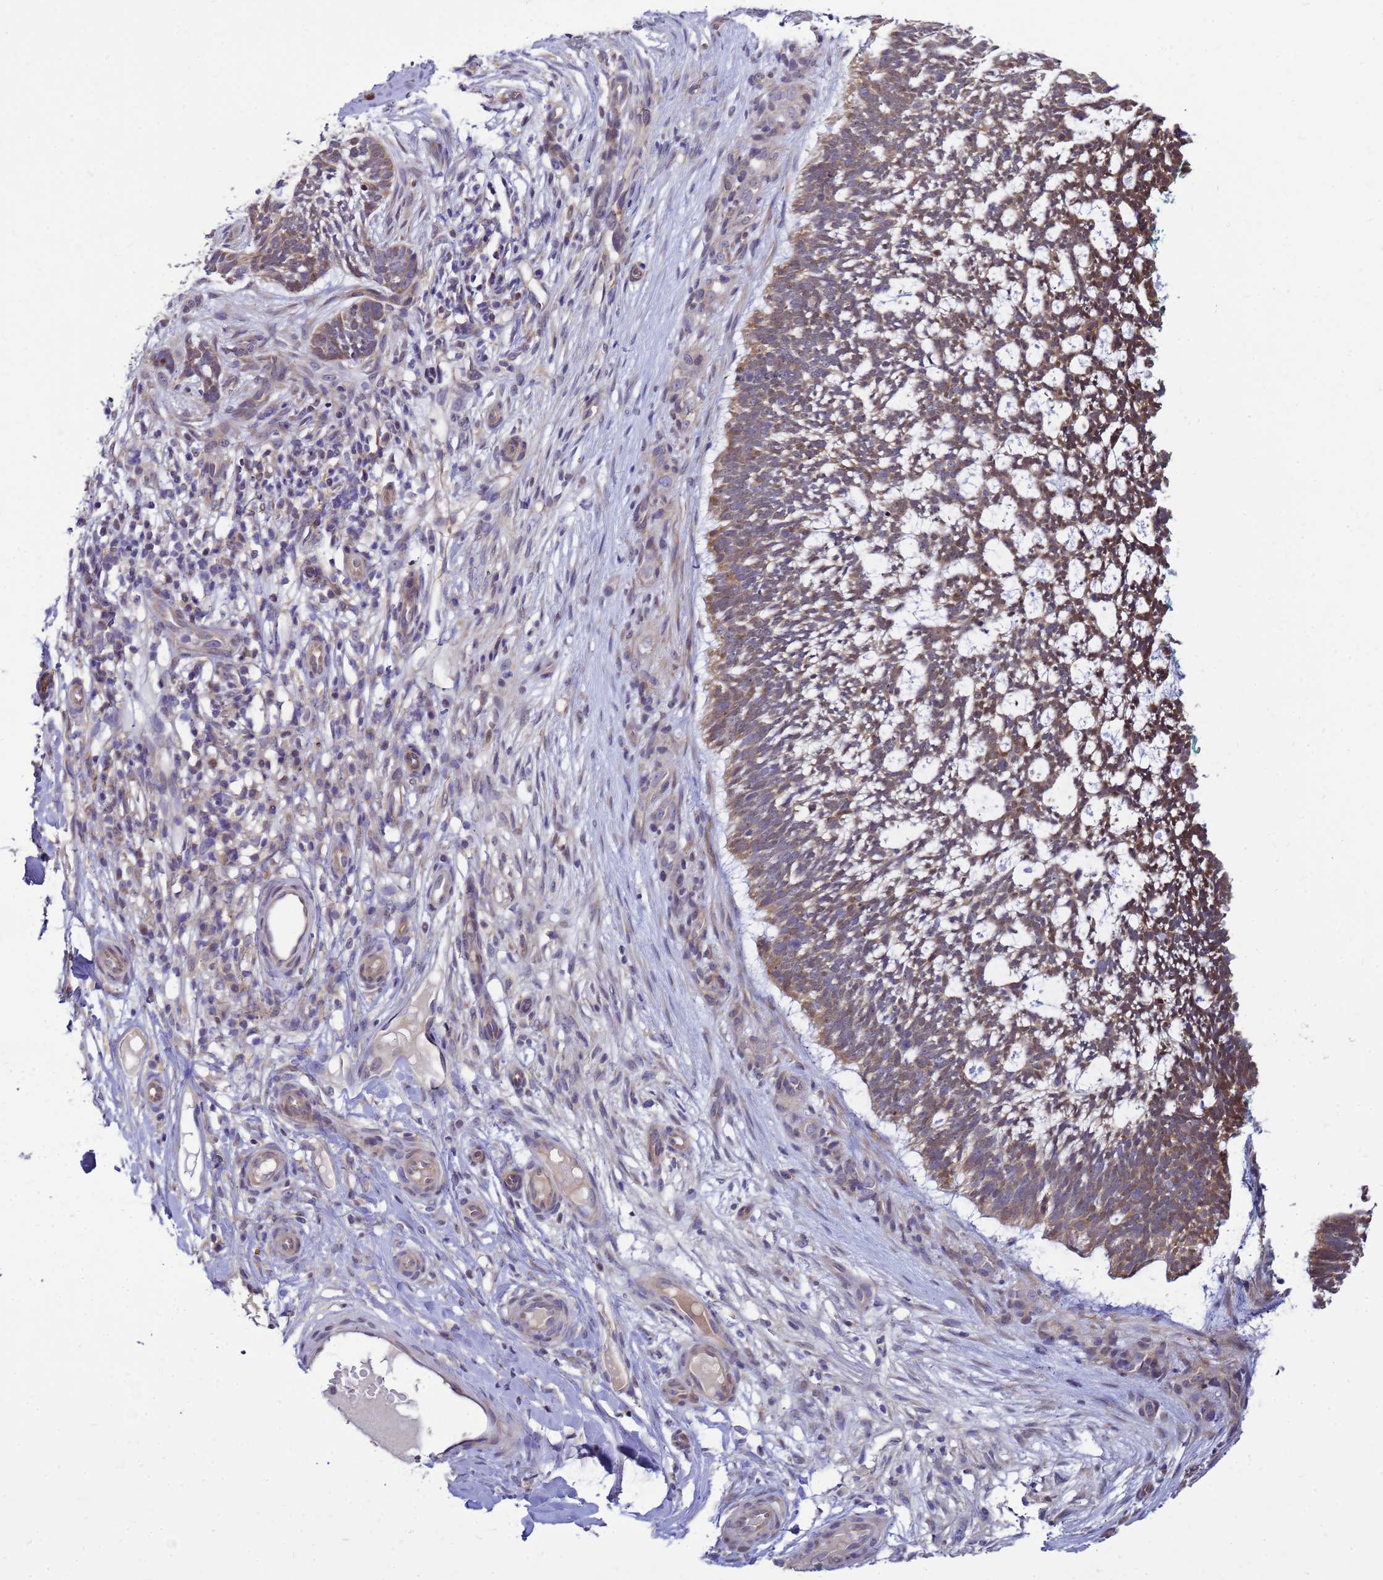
{"staining": {"intensity": "moderate", "quantity": "25%-75%", "location": "cytoplasmic/membranous,nuclear"}, "tissue": "skin cancer", "cell_type": "Tumor cells", "image_type": "cancer", "snomed": [{"axis": "morphology", "description": "Basal cell carcinoma"}, {"axis": "topography", "description": "Skin"}], "caption": "Human skin cancer (basal cell carcinoma) stained with a brown dye shows moderate cytoplasmic/membranous and nuclear positive staining in approximately 25%-75% of tumor cells.", "gene": "EIF4EBP3", "patient": {"sex": "male", "age": 88}}